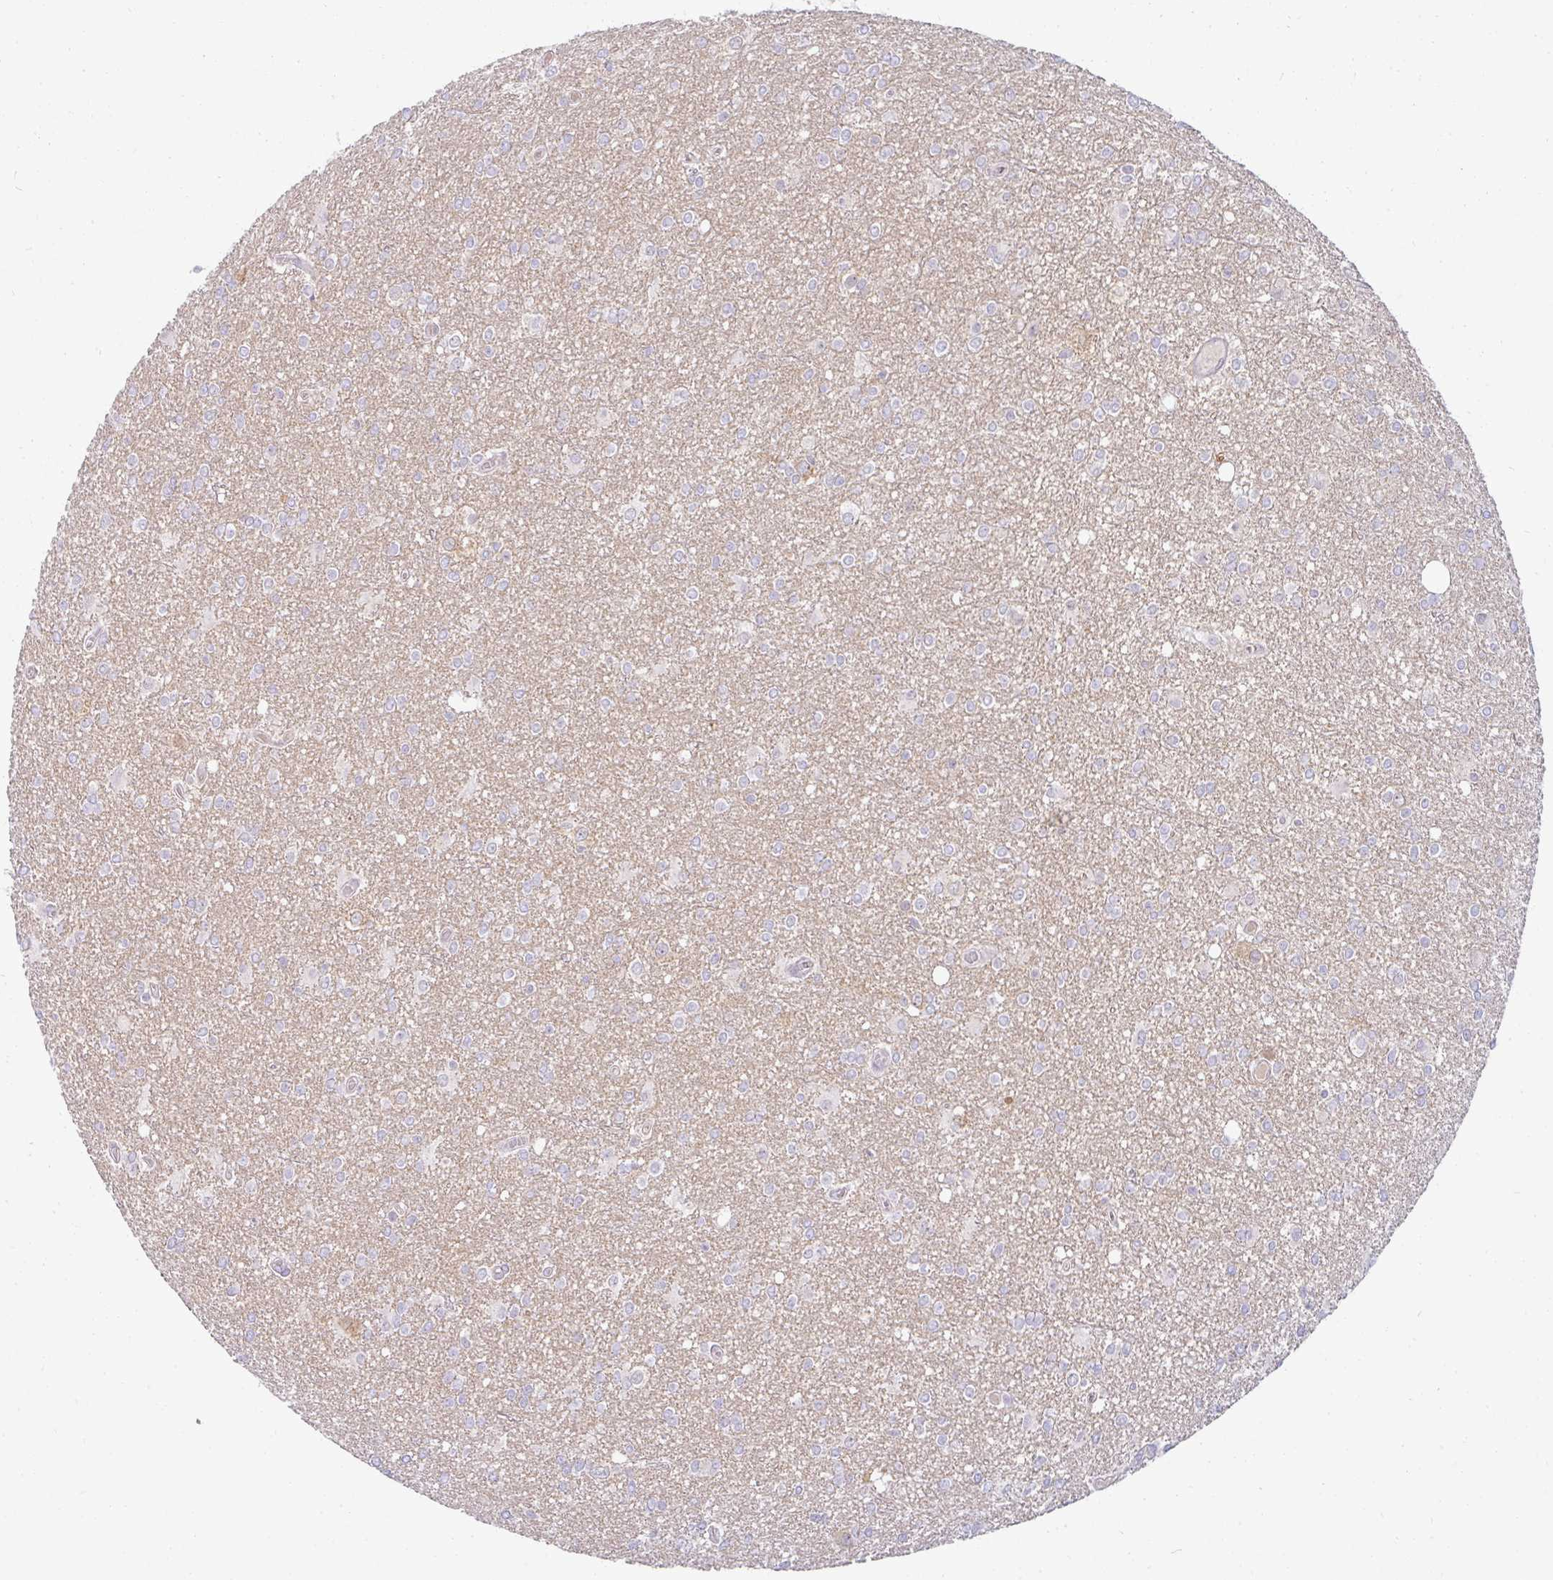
{"staining": {"intensity": "negative", "quantity": "none", "location": "none"}, "tissue": "glioma", "cell_type": "Tumor cells", "image_type": "cancer", "snomed": [{"axis": "morphology", "description": "Glioma, malignant, High grade"}, {"axis": "topography", "description": "Brain"}], "caption": "Immunohistochemistry image of neoplastic tissue: human malignant high-grade glioma stained with DAB shows no significant protein positivity in tumor cells.", "gene": "PPFIA4", "patient": {"sex": "male", "age": 48}}